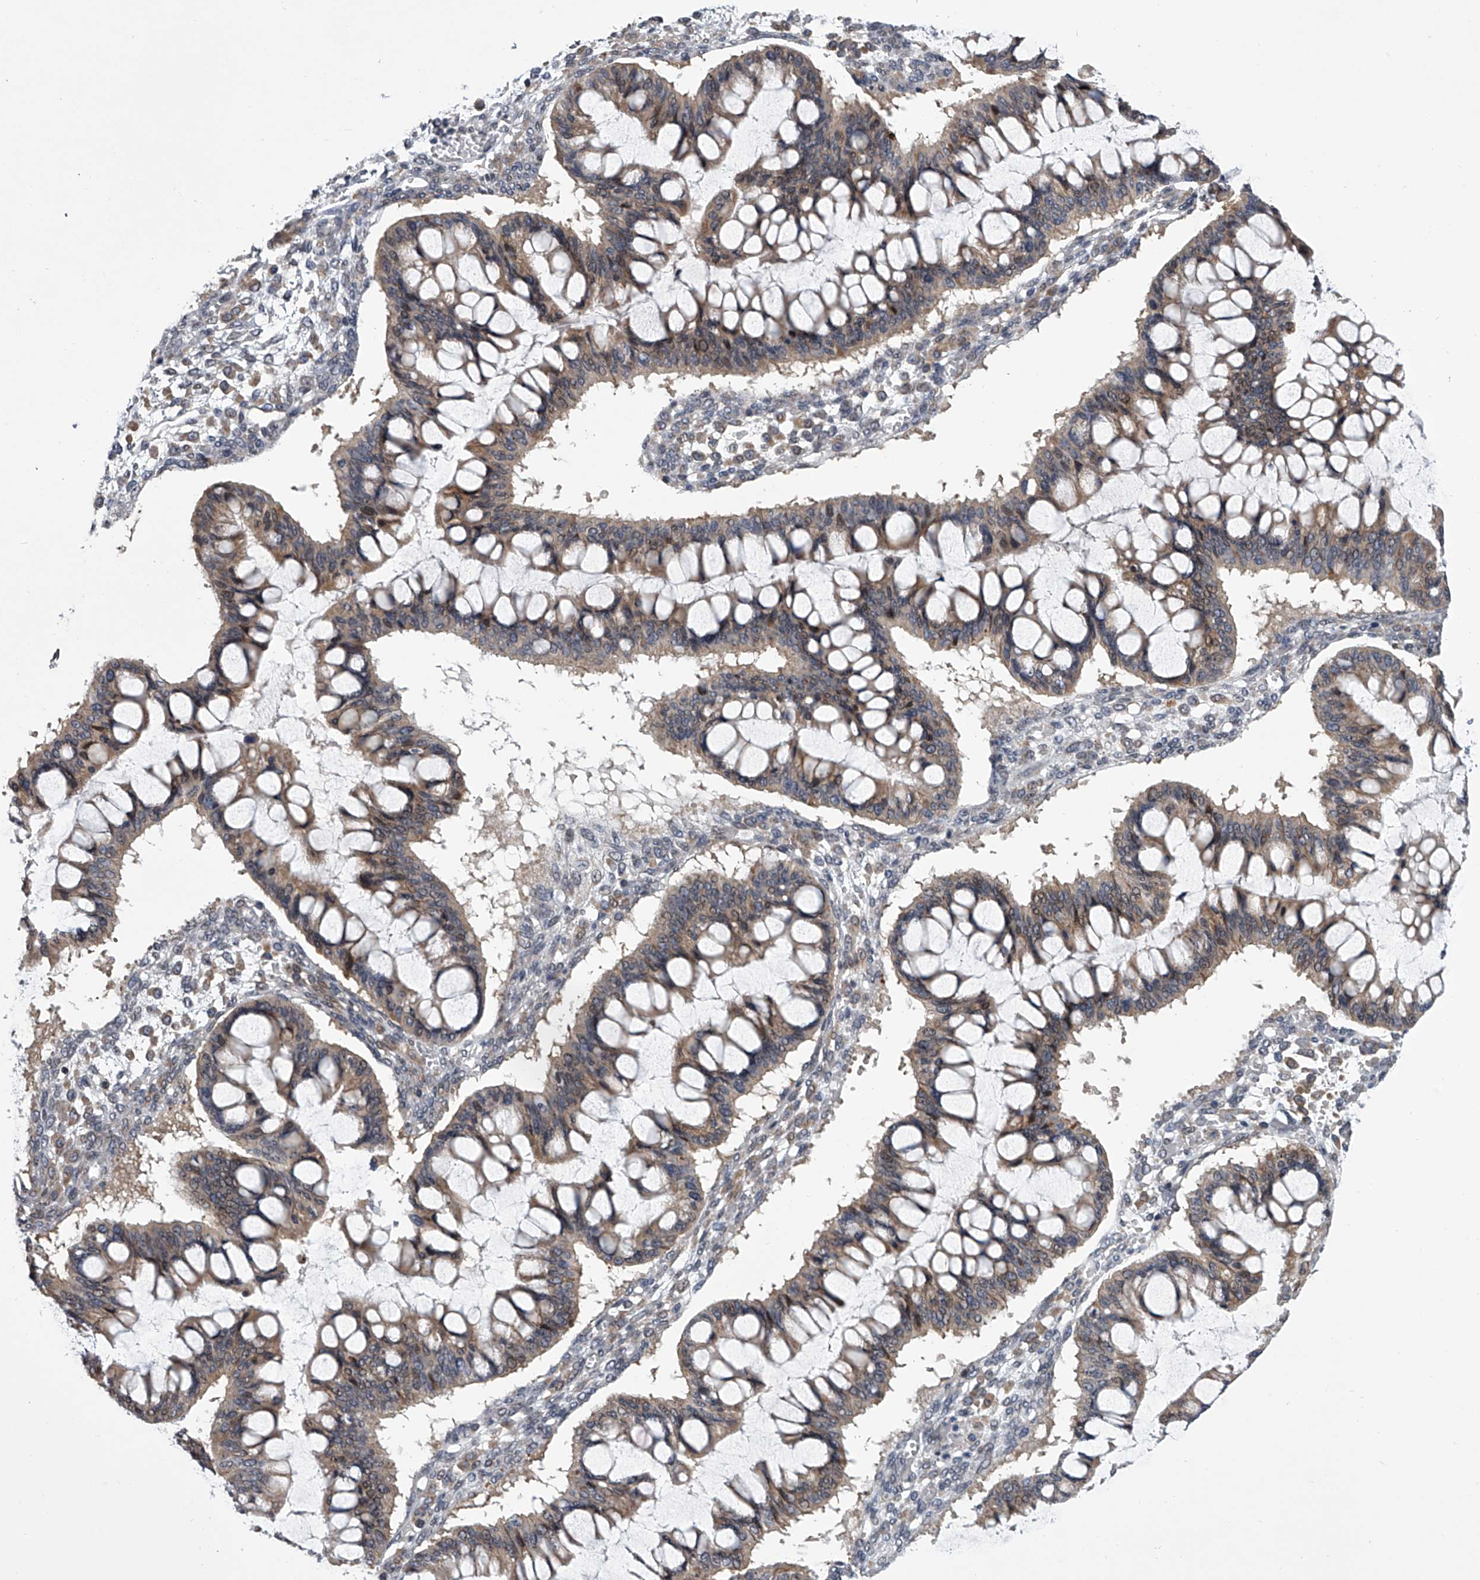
{"staining": {"intensity": "weak", "quantity": "25%-75%", "location": "cytoplasmic/membranous"}, "tissue": "ovarian cancer", "cell_type": "Tumor cells", "image_type": "cancer", "snomed": [{"axis": "morphology", "description": "Cystadenocarcinoma, mucinous, NOS"}, {"axis": "topography", "description": "Ovary"}], "caption": "Immunohistochemistry (IHC) micrograph of human ovarian mucinous cystadenocarcinoma stained for a protein (brown), which displays low levels of weak cytoplasmic/membranous staining in approximately 25%-75% of tumor cells.", "gene": "TRIM8", "patient": {"sex": "female", "age": 73}}